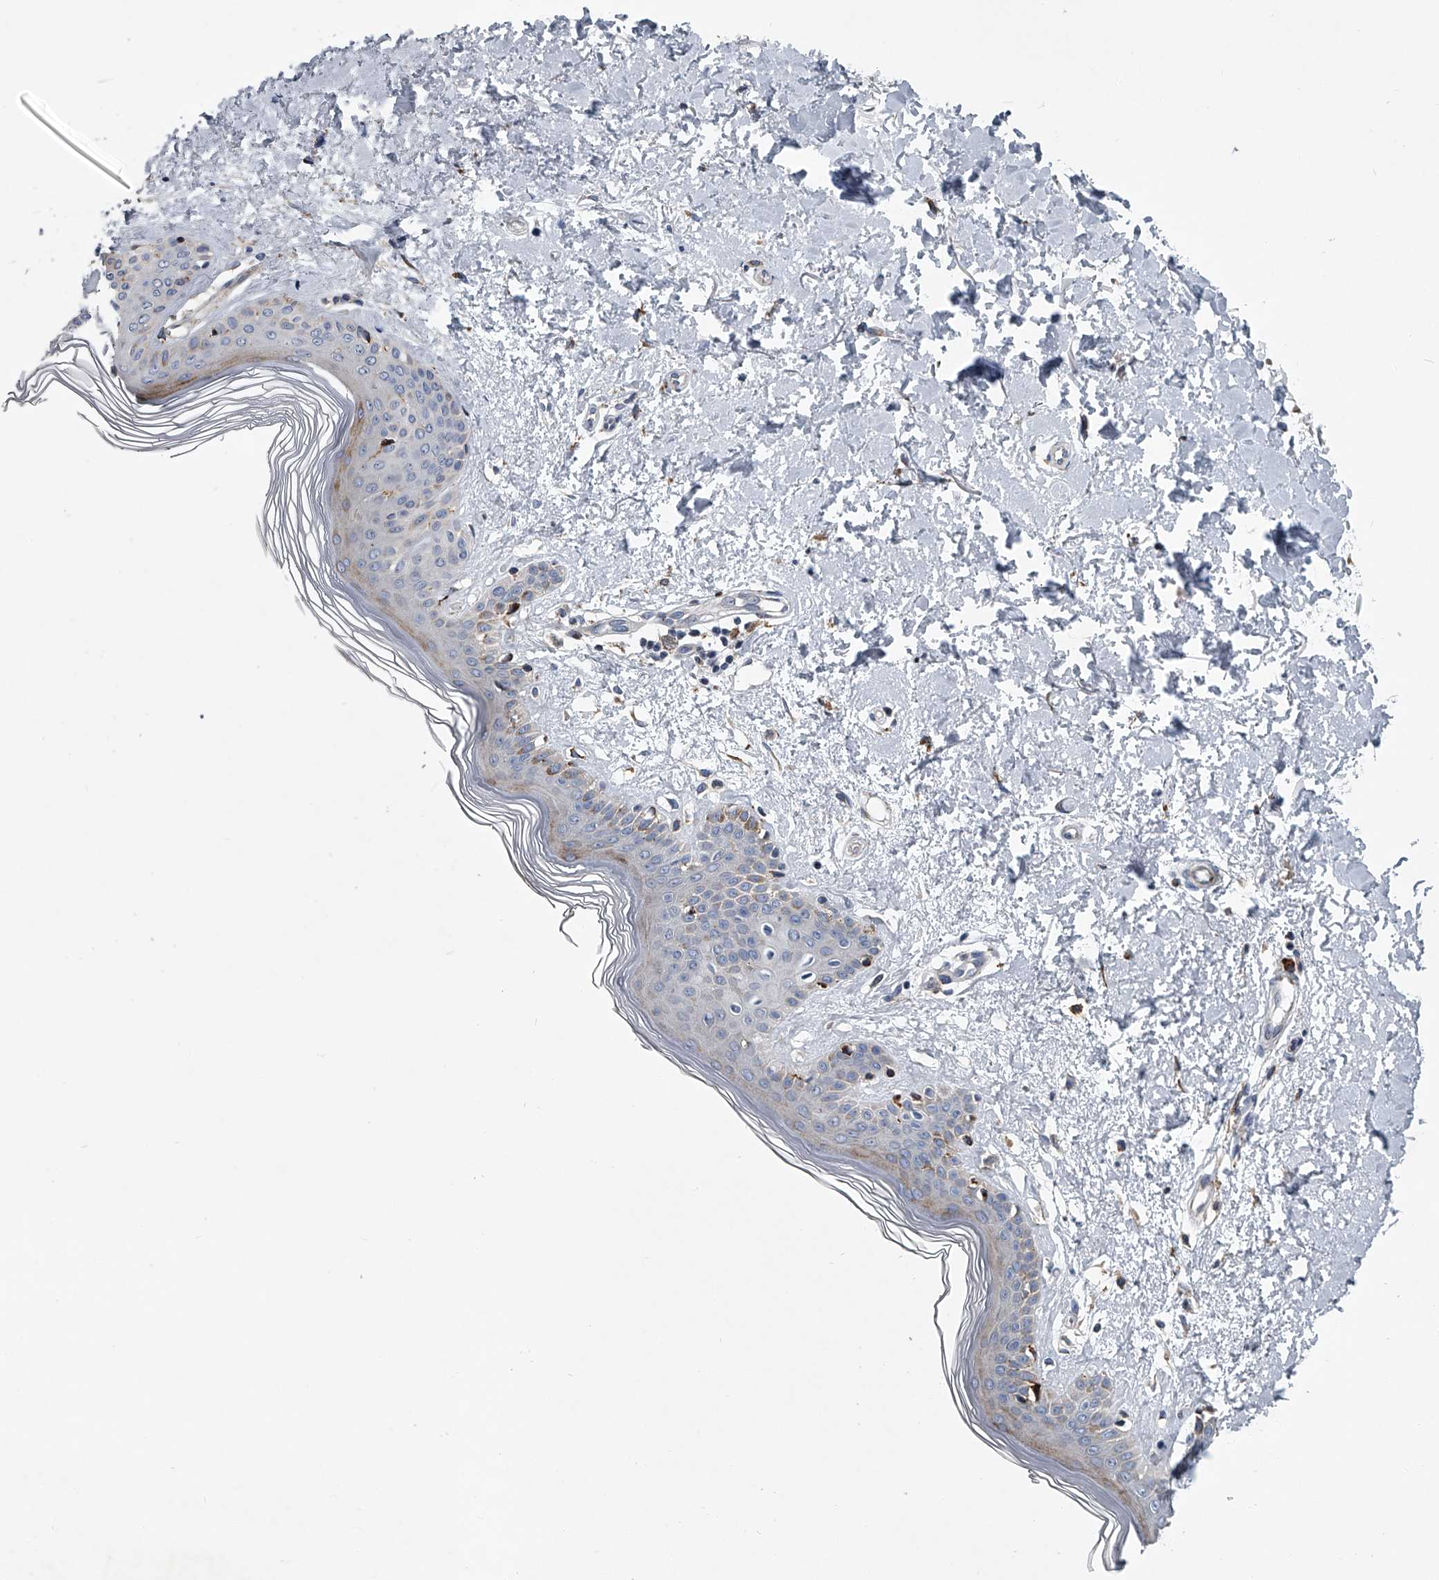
{"staining": {"intensity": "strong", "quantity": ">75%", "location": "cytoplasmic/membranous"}, "tissue": "skin", "cell_type": "Fibroblasts", "image_type": "normal", "snomed": [{"axis": "morphology", "description": "Normal tissue, NOS"}, {"axis": "topography", "description": "Skin"}], "caption": "High-power microscopy captured an immunohistochemistry (IHC) photomicrograph of unremarkable skin, revealing strong cytoplasmic/membranous positivity in approximately >75% of fibroblasts. Immunohistochemistry stains the protein in brown and the nuclei are stained blue.", "gene": "TMEM63C", "patient": {"sex": "female", "age": 64}}